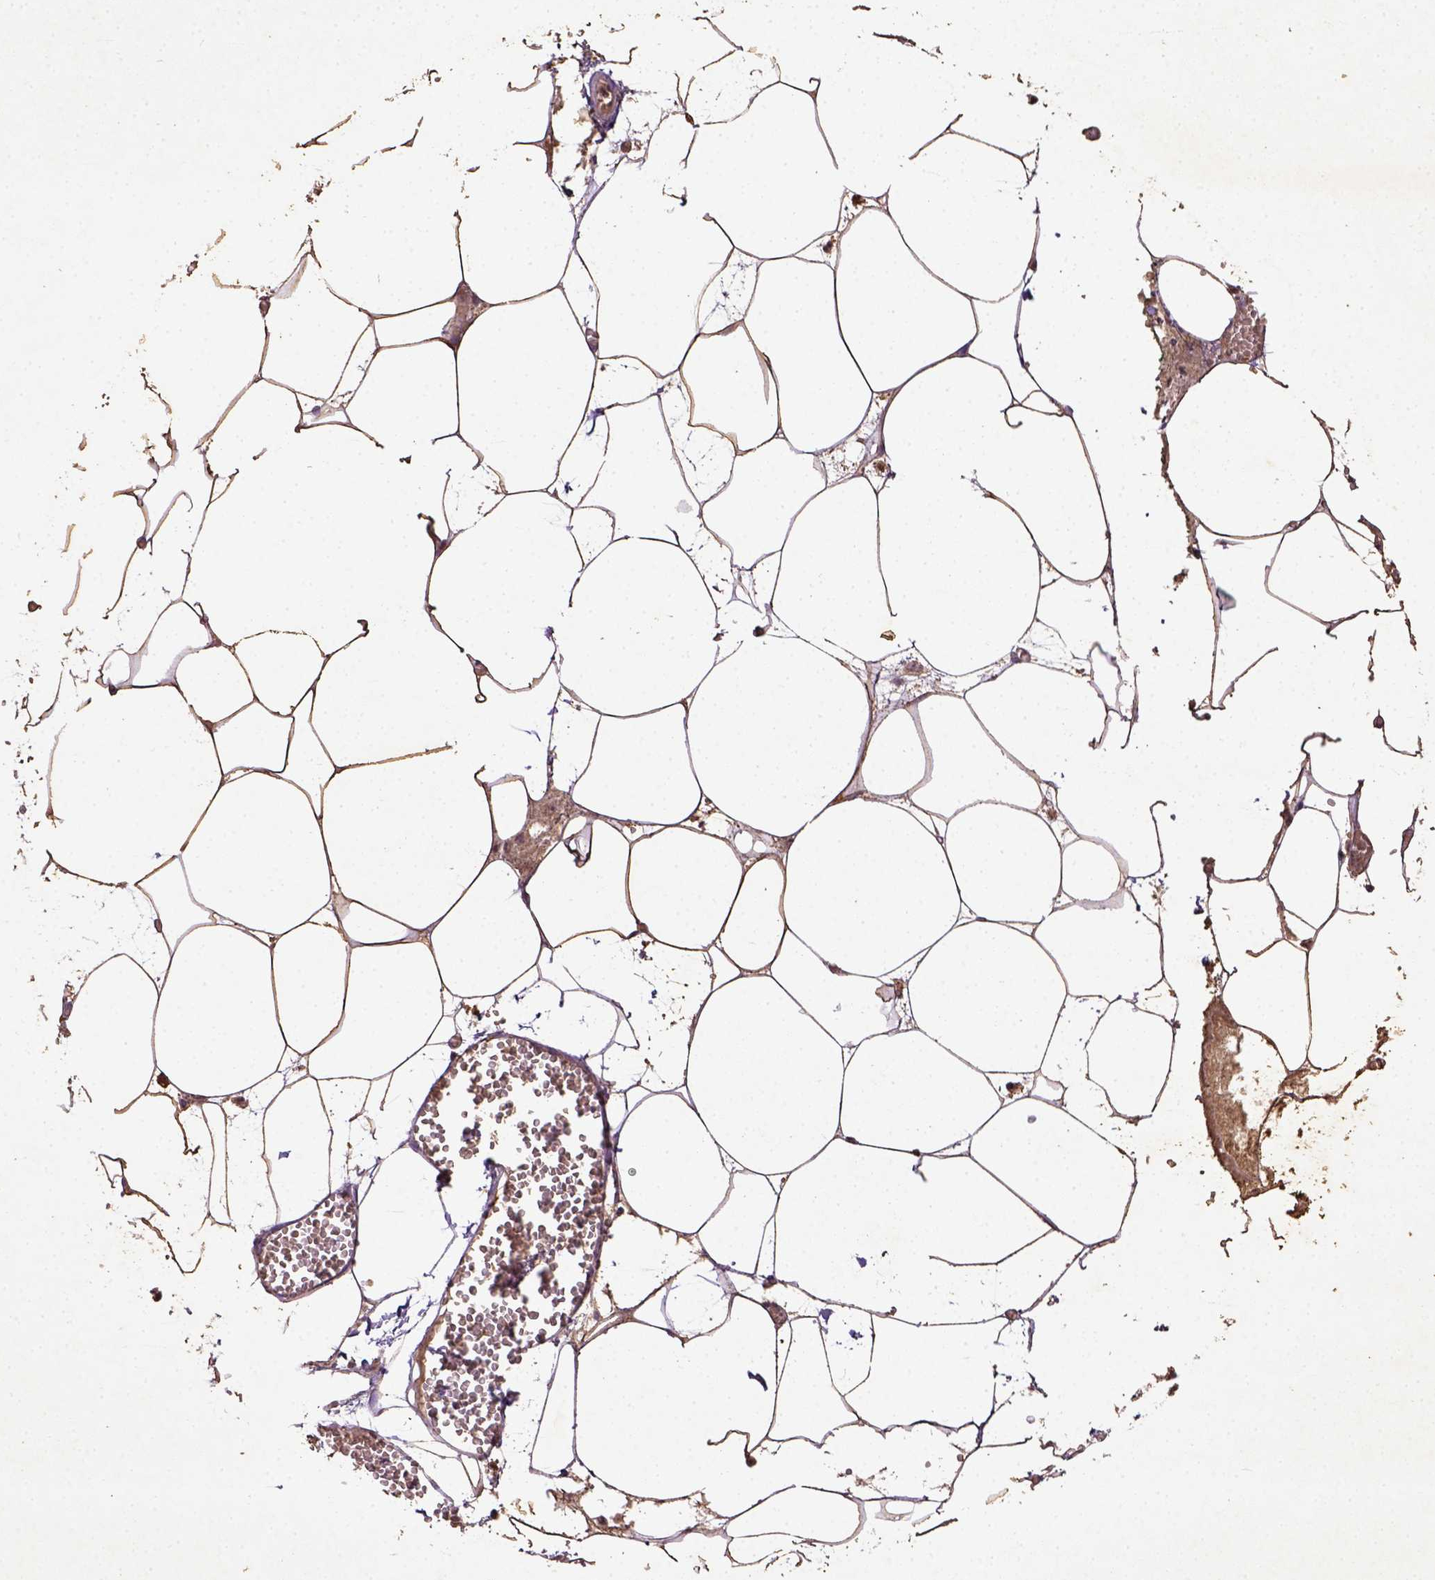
{"staining": {"intensity": "moderate", "quantity": ">75%", "location": "cytoplasmic/membranous"}, "tissue": "adipose tissue", "cell_type": "Adipocytes", "image_type": "normal", "snomed": [{"axis": "morphology", "description": "Normal tissue, NOS"}, {"axis": "topography", "description": "Adipose tissue"}, {"axis": "topography", "description": "Pancreas"}, {"axis": "topography", "description": "Peripheral nerve tissue"}], "caption": "Protein staining of benign adipose tissue displays moderate cytoplasmic/membranous staining in about >75% of adipocytes.", "gene": "MT", "patient": {"sex": "female", "age": 58}}